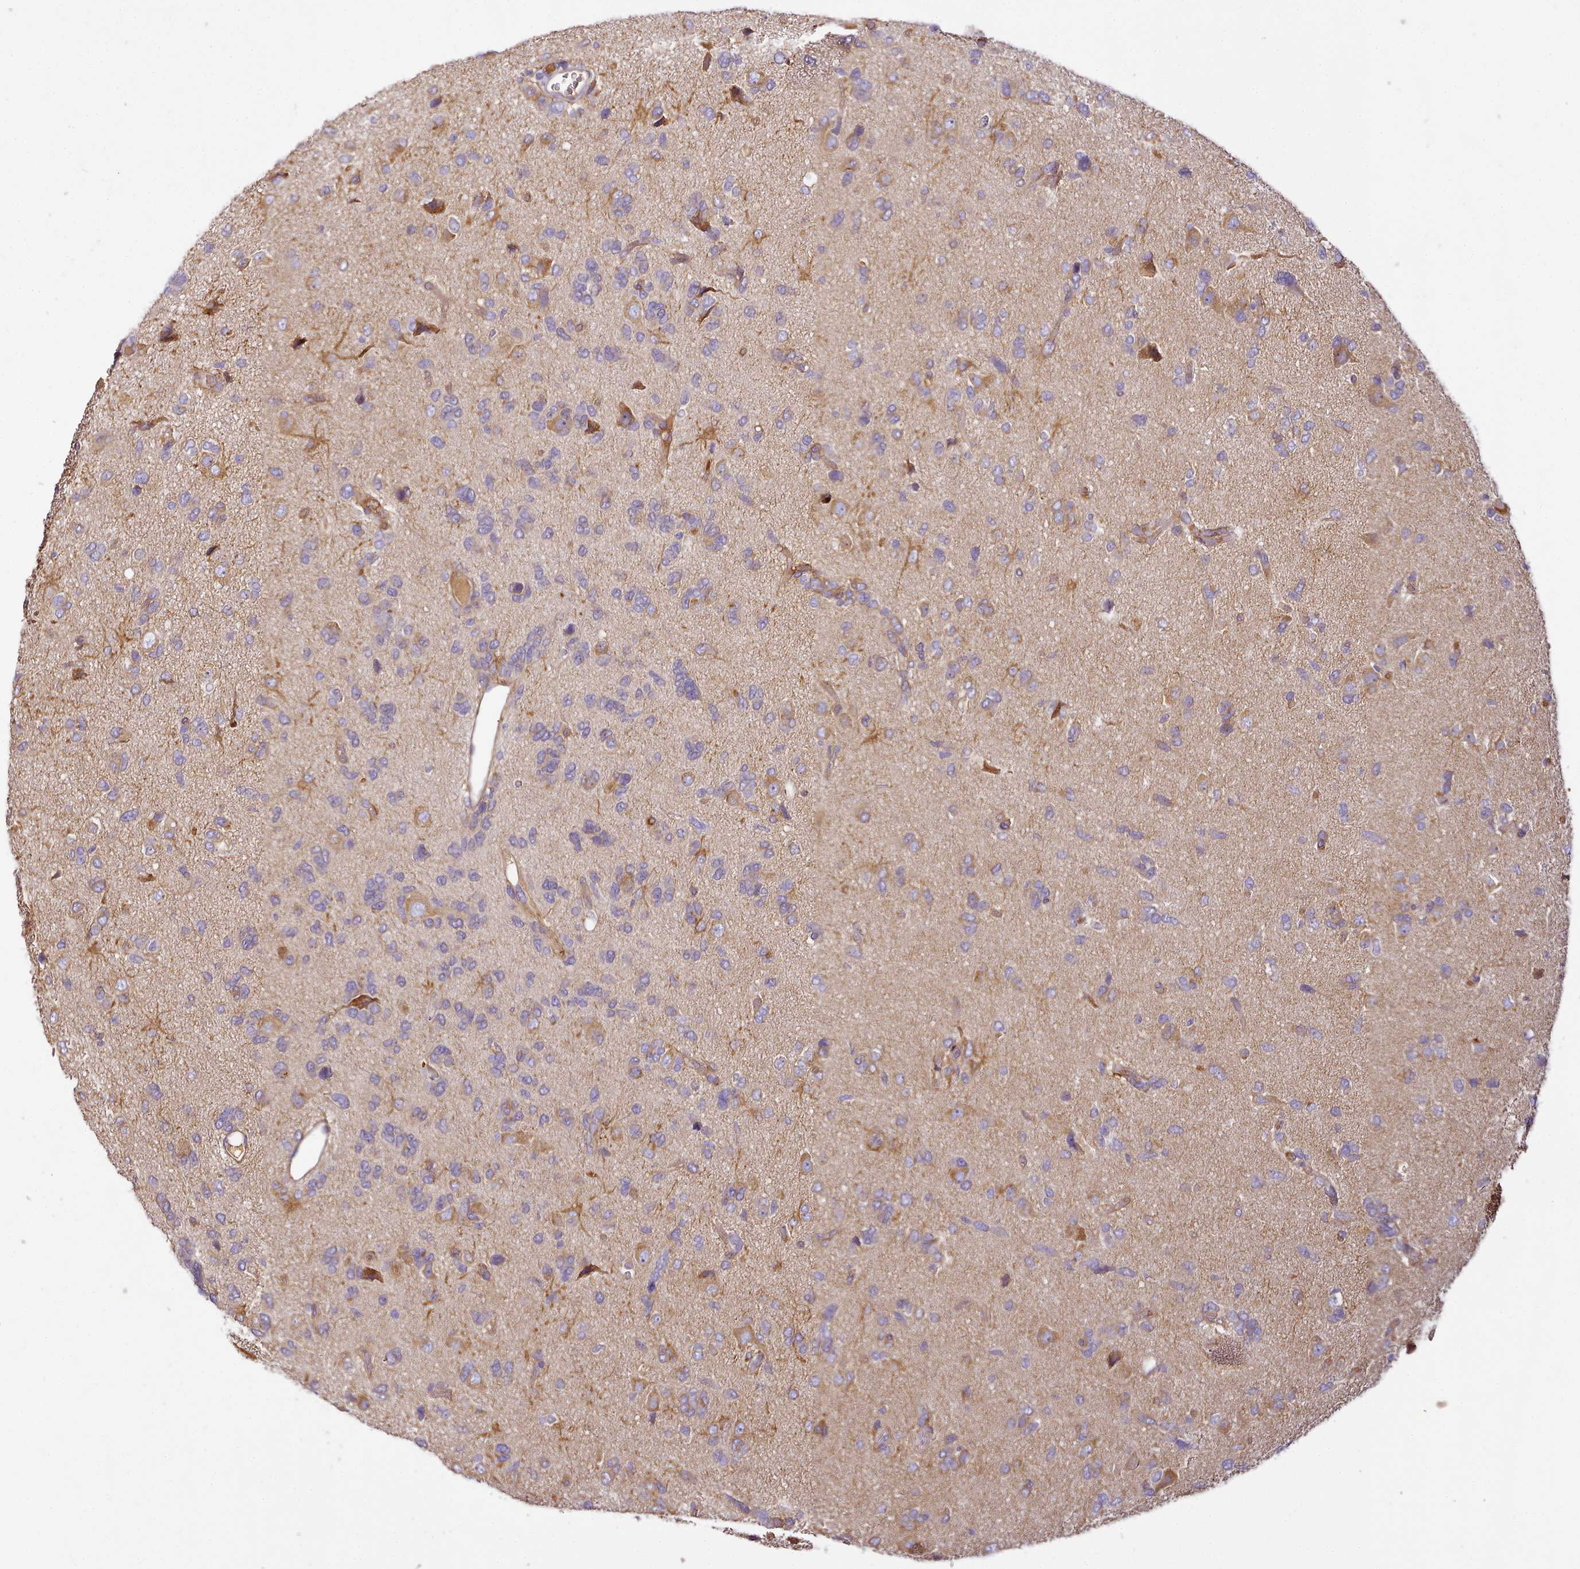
{"staining": {"intensity": "negative", "quantity": "none", "location": "none"}, "tissue": "glioma", "cell_type": "Tumor cells", "image_type": "cancer", "snomed": [{"axis": "morphology", "description": "Glioma, malignant, High grade"}, {"axis": "topography", "description": "Brain"}], "caption": "Tumor cells are negative for protein expression in human malignant glioma (high-grade).", "gene": "NBPF1", "patient": {"sex": "female", "age": 59}}